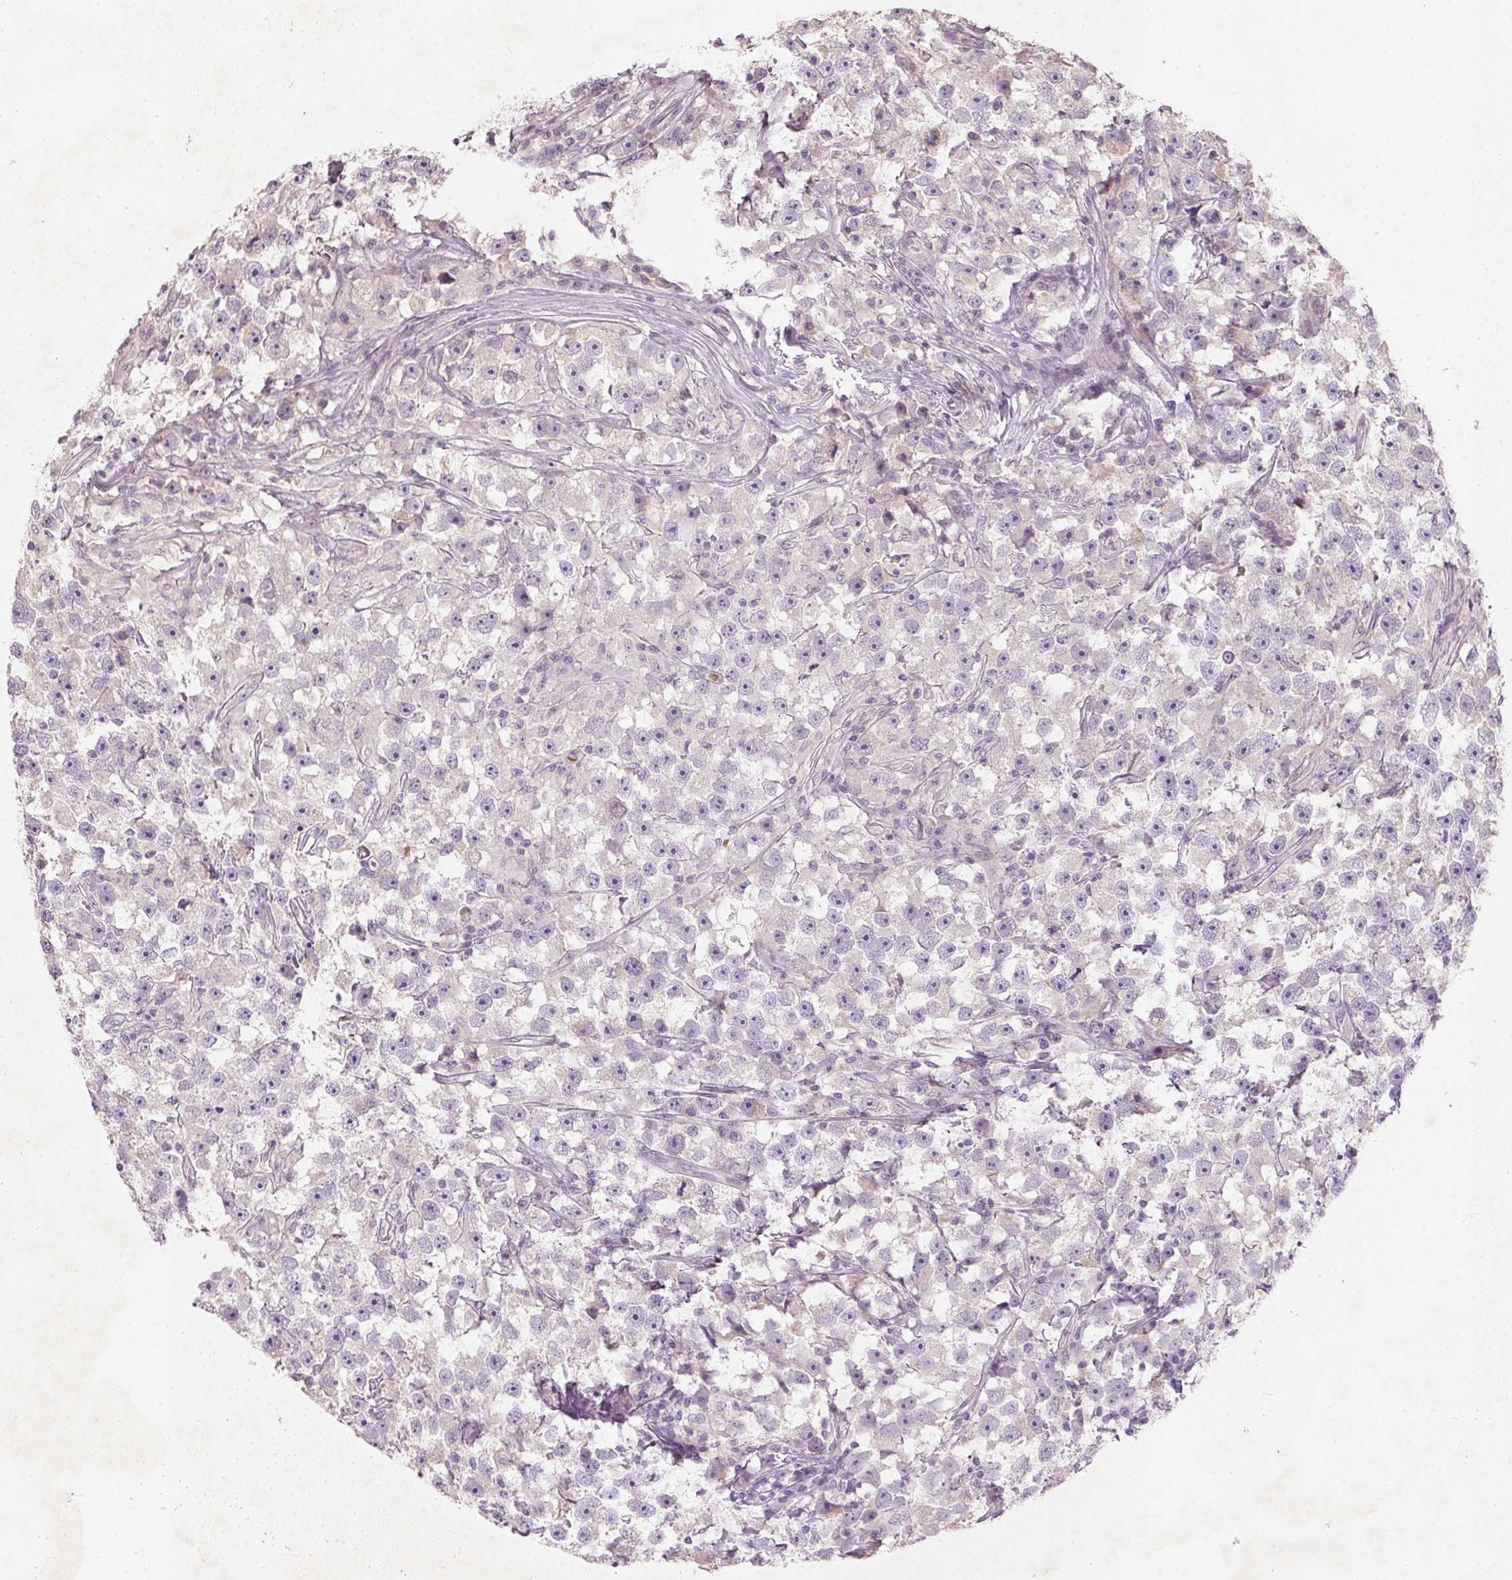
{"staining": {"intensity": "weak", "quantity": "<25%", "location": "nuclear"}, "tissue": "testis cancer", "cell_type": "Tumor cells", "image_type": "cancer", "snomed": [{"axis": "morphology", "description": "Seminoma, NOS"}, {"axis": "topography", "description": "Testis"}], "caption": "High magnification brightfield microscopy of testis cancer stained with DAB (3,3'-diaminobenzidine) (brown) and counterstained with hematoxylin (blue): tumor cells show no significant staining.", "gene": "KCNK15", "patient": {"sex": "male", "age": 33}}